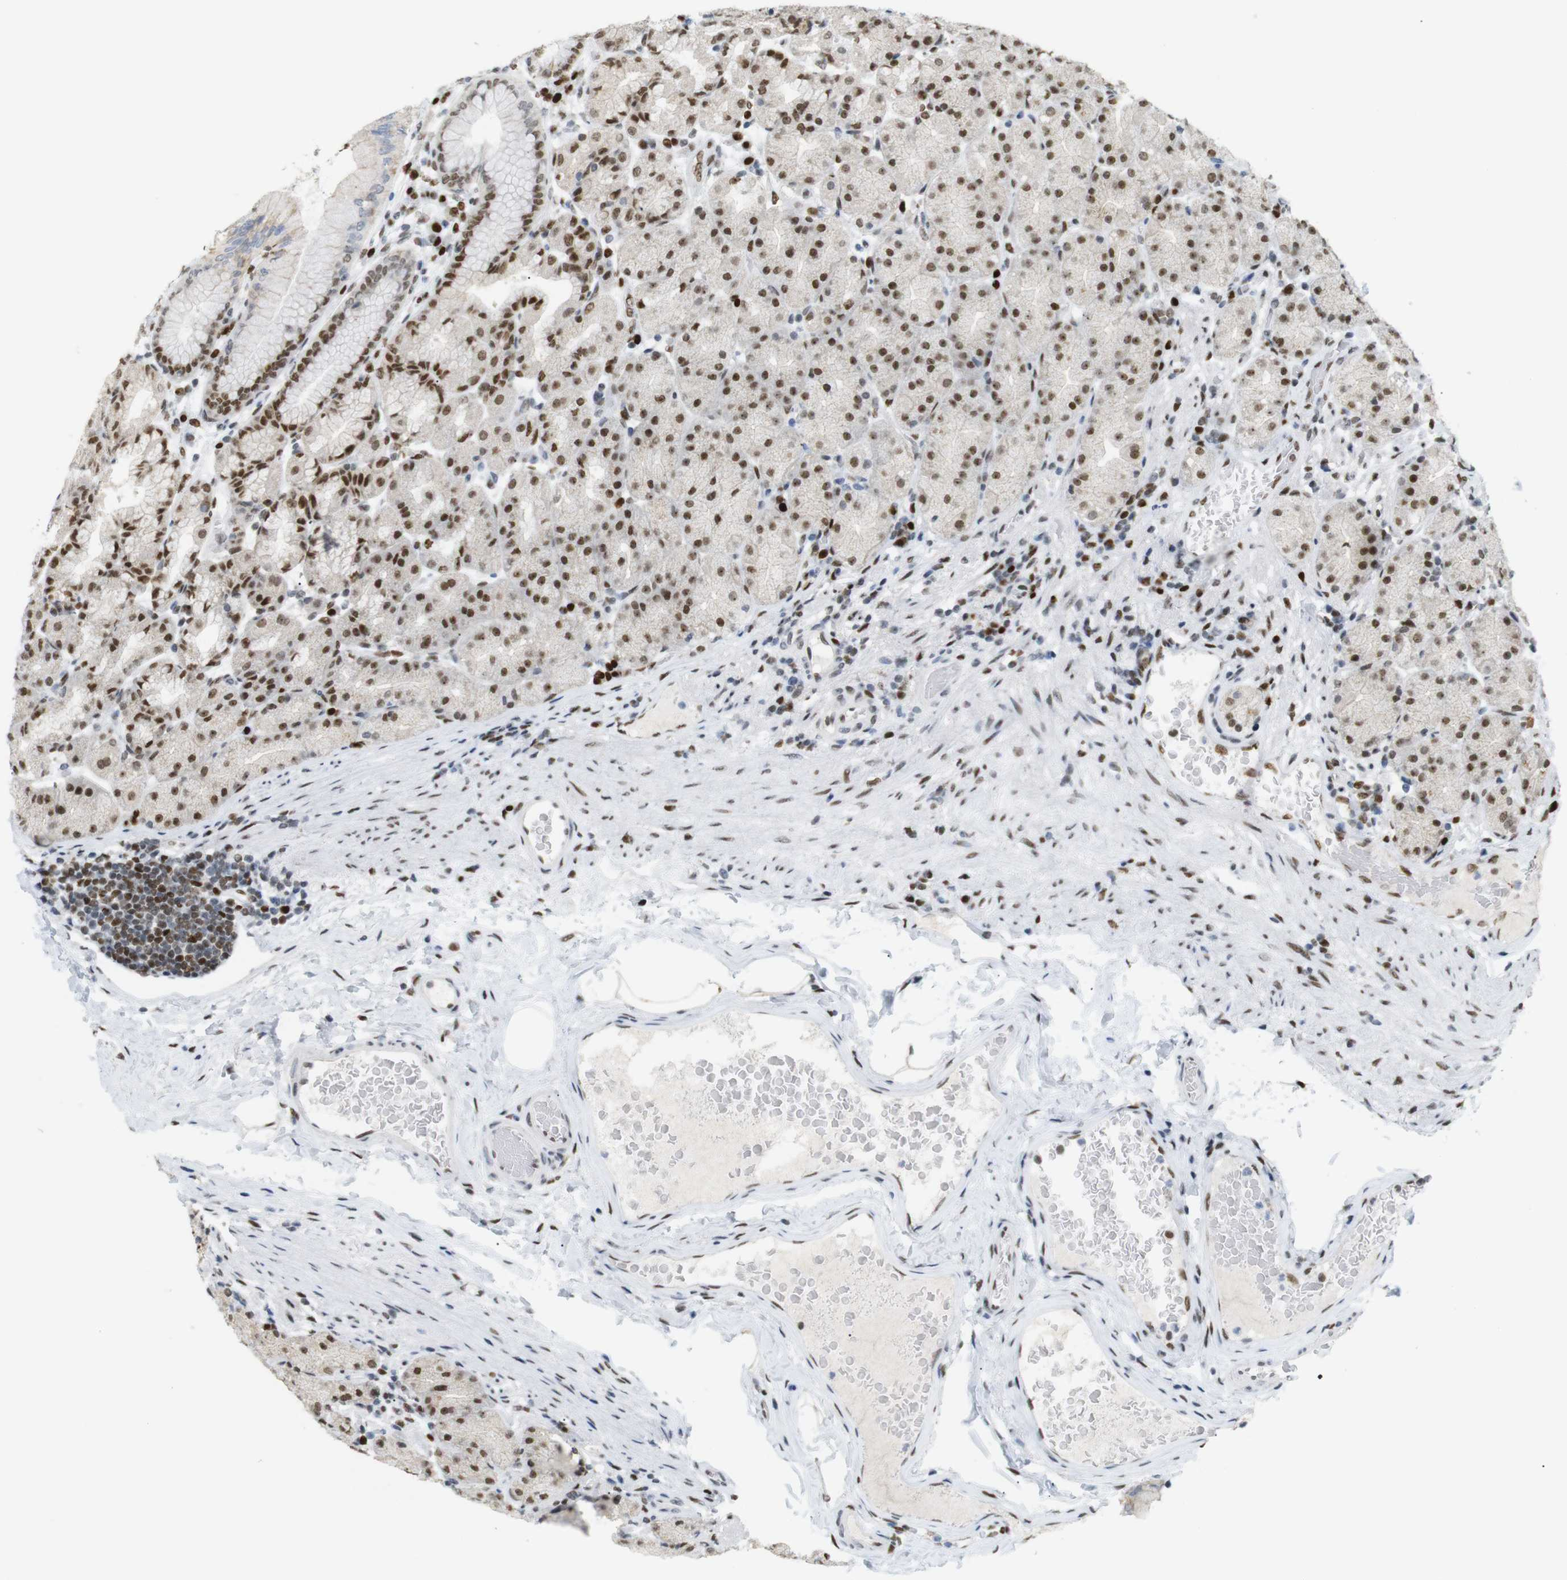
{"staining": {"intensity": "strong", "quantity": ">75%", "location": "nuclear"}, "tissue": "stomach", "cell_type": "Glandular cells", "image_type": "normal", "snomed": [{"axis": "morphology", "description": "Normal tissue, NOS"}, {"axis": "topography", "description": "Stomach, upper"}], "caption": "The image displays immunohistochemical staining of benign stomach. There is strong nuclear positivity is identified in about >75% of glandular cells. Nuclei are stained in blue.", "gene": "RIOX2", "patient": {"sex": "male", "age": 68}}